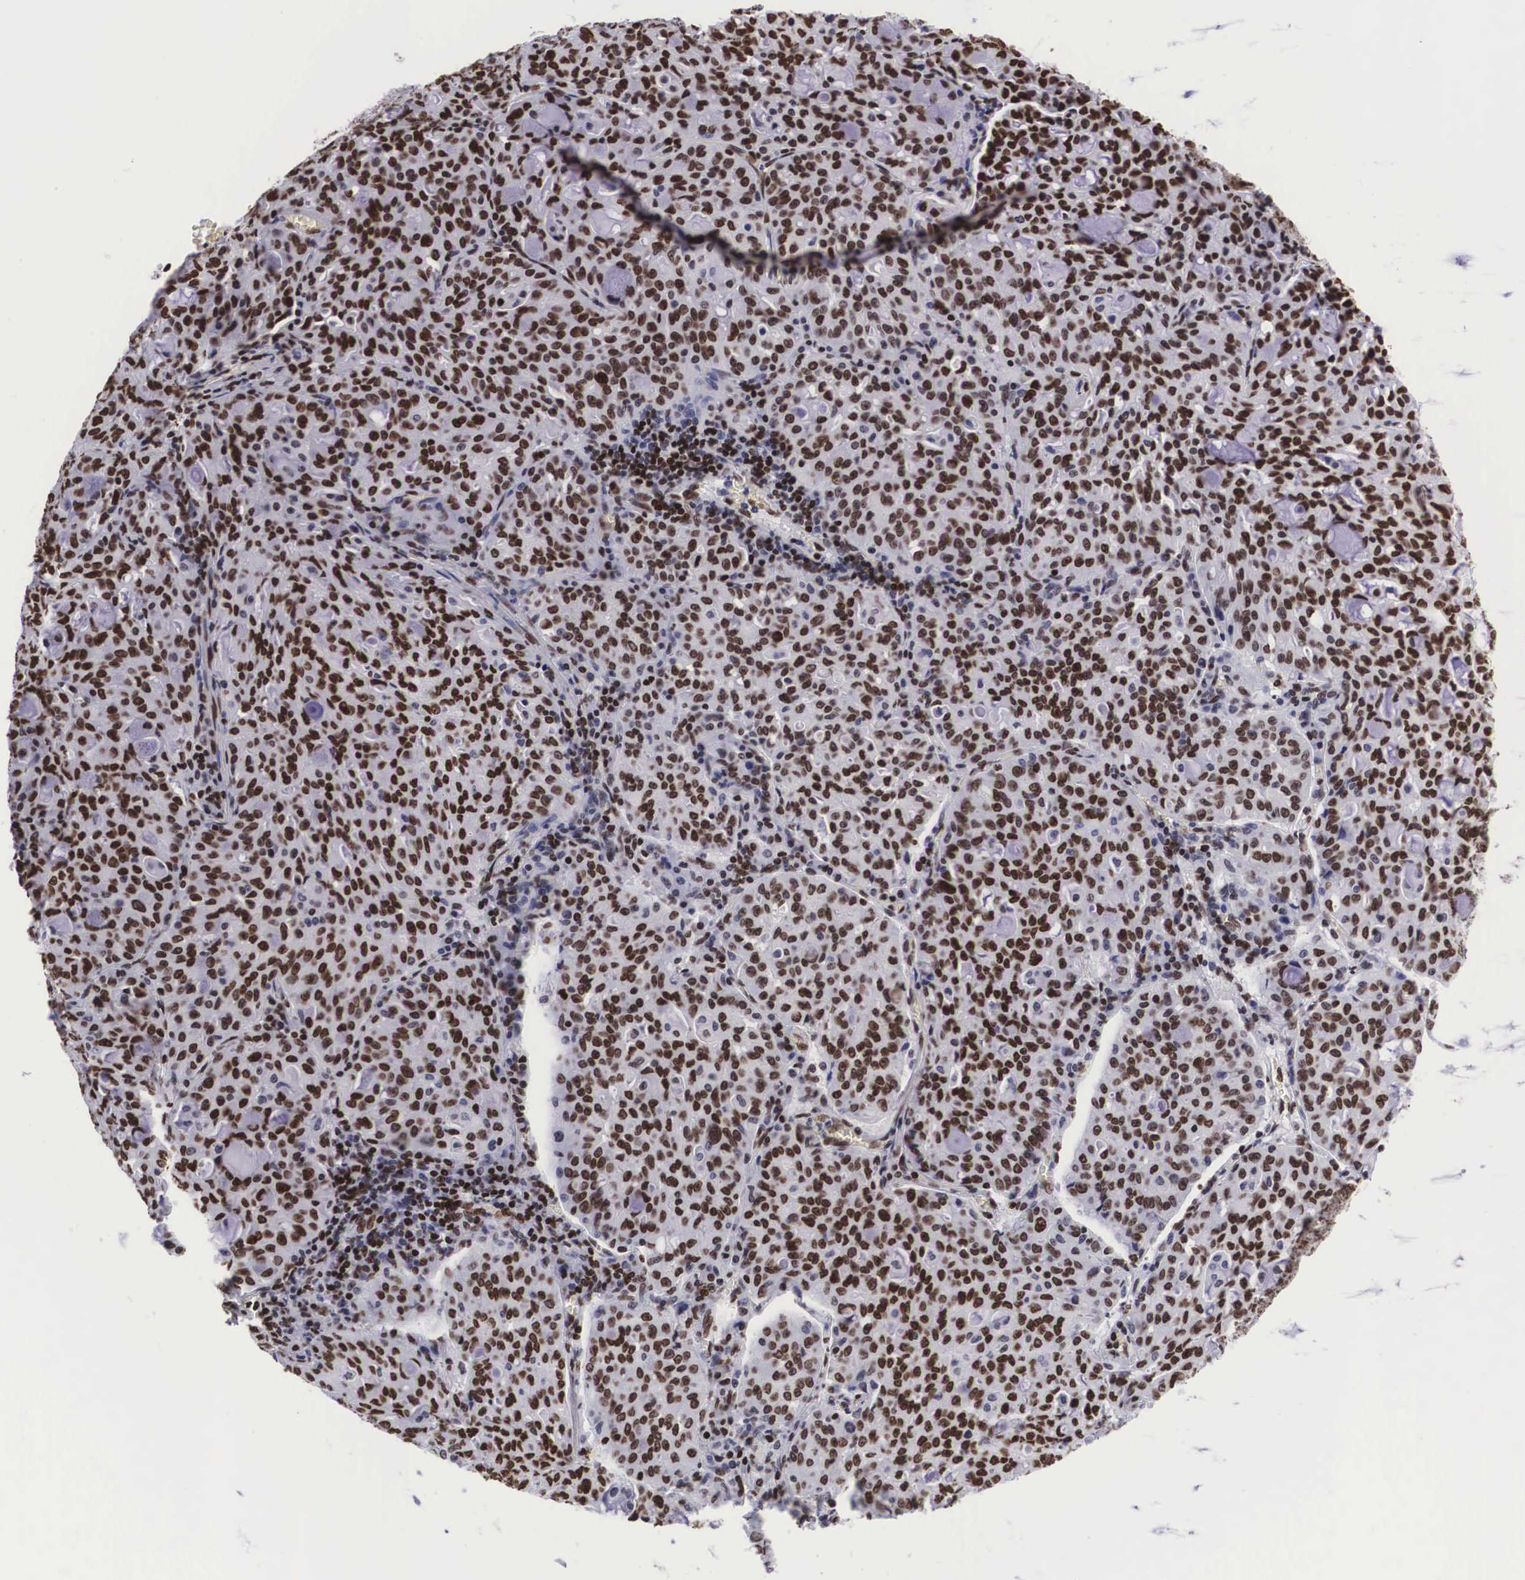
{"staining": {"intensity": "strong", "quantity": ">75%", "location": "nuclear"}, "tissue": "lung cancer", "cell_type": "Tumor cells", "image_type": "cancer", "snomed": [{"axis": "morphology", "description": "Adenocarcinoma, NOS"}, {"axis": "topography", "description": "Lung"}], "caption": "Lung cancer stained for a protein displays strong nuclear positivity in tumor cells. (Brightfield microscopy of DAB IHC at high magnification).", "gene": "MECP2", "patient": {"sex": "female", "age": 44}}